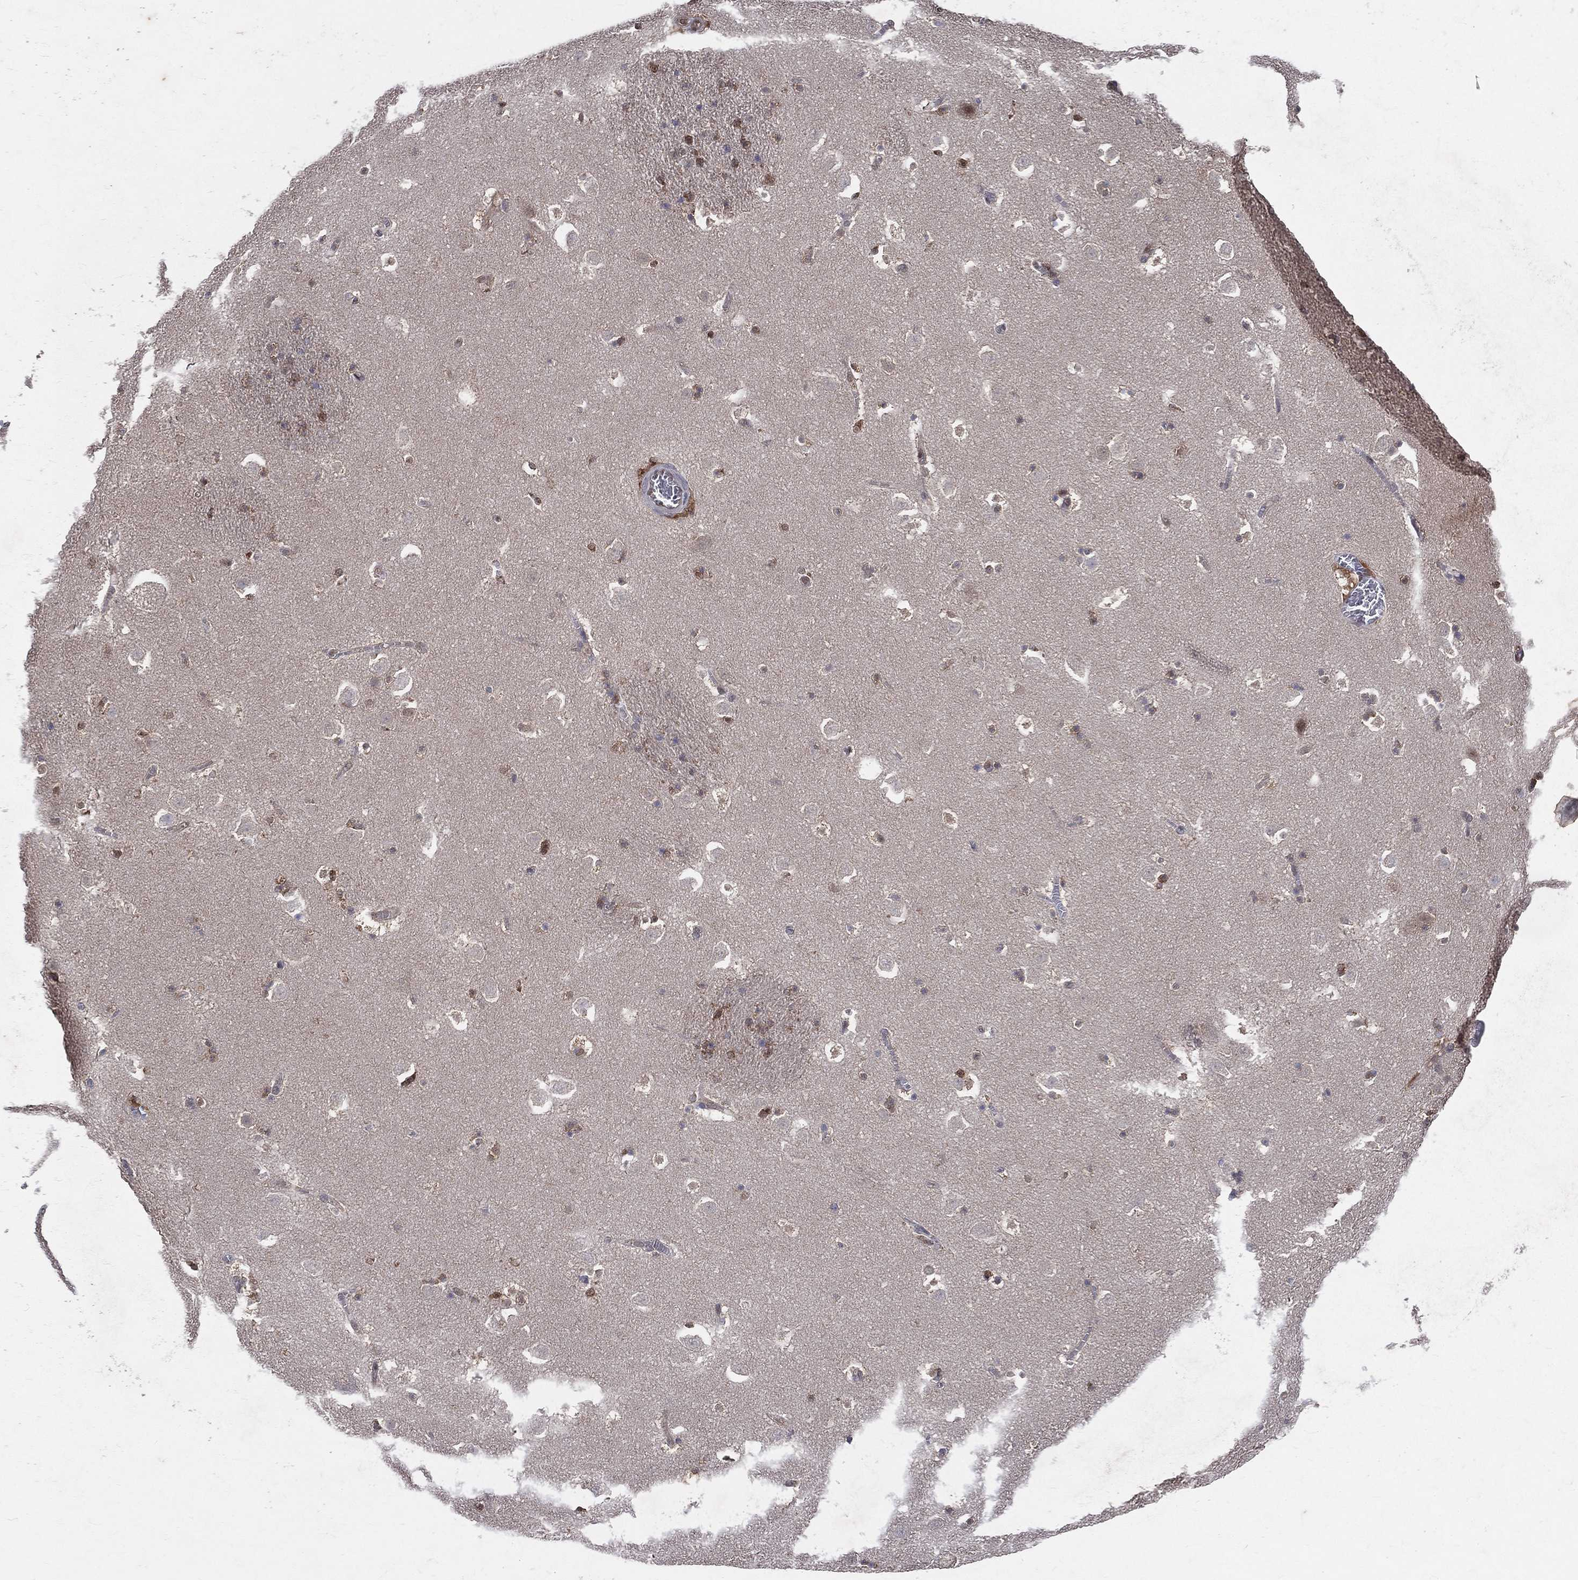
{"staining": {"intensity": "moderate", "quantity": "25%-75%", "location": "cytoplasmic/membranous,nuclear"}, "tissue": "caudate", "cell_type": "Glial cells", "image_type": "normal", "snomed": [{"axis": "morphology", "description": "Normal tissue, NOS"}, {"axis": "topography", "description": "Lateral ventricle wall"}], "caption": "This micrograph exhibits IHC staining of normal caudate, with medium moderate cytoplasmic/membranous,nuclear staining in about 25%-75% of glial cells.", "gene": "GMPR2", "patient": {"sex": "female", "age": 42}}